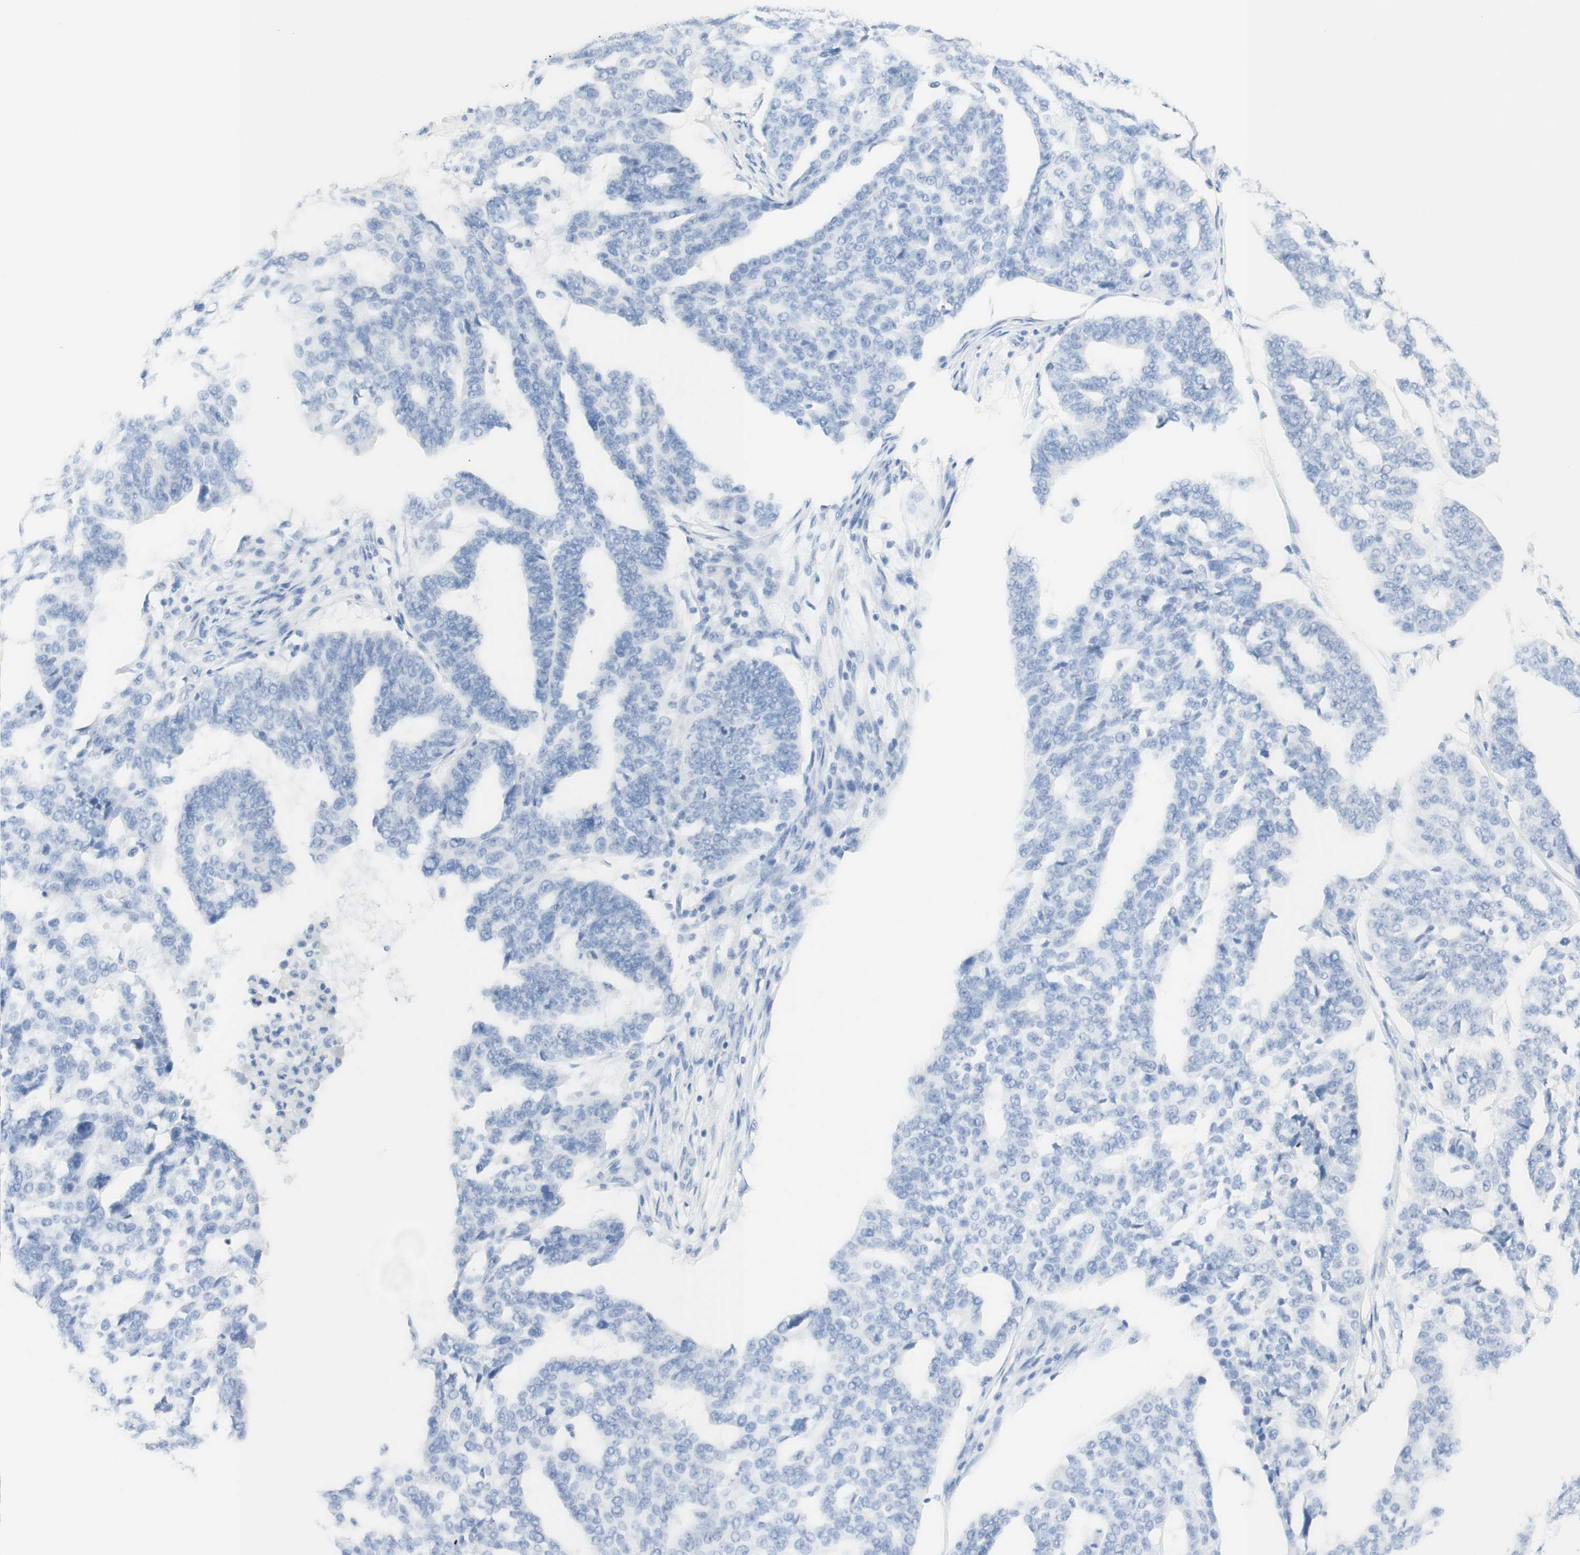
{"staining": {"intensity": "negative", "quantity": "none", "location": "none"}, "tissue": "ovarian cancer", "cell_type": "Tumor cells", "image_type": "cancer", "snomed": [{"axis": "morphology", "description": "Cystadenocarcinoma, serous, NOS"}, {"axis": "topography", "description": "Ovary"}], "caption": "High magnification brightfield microscopy of serous cystadenocarcinoma (ovarian) stained with DAB (brown) and counterstained with hematoxylin (blue): tumor cells show no significant staining.", "gene": "TPO", "patient": {"sex": "female", "age": 59}}